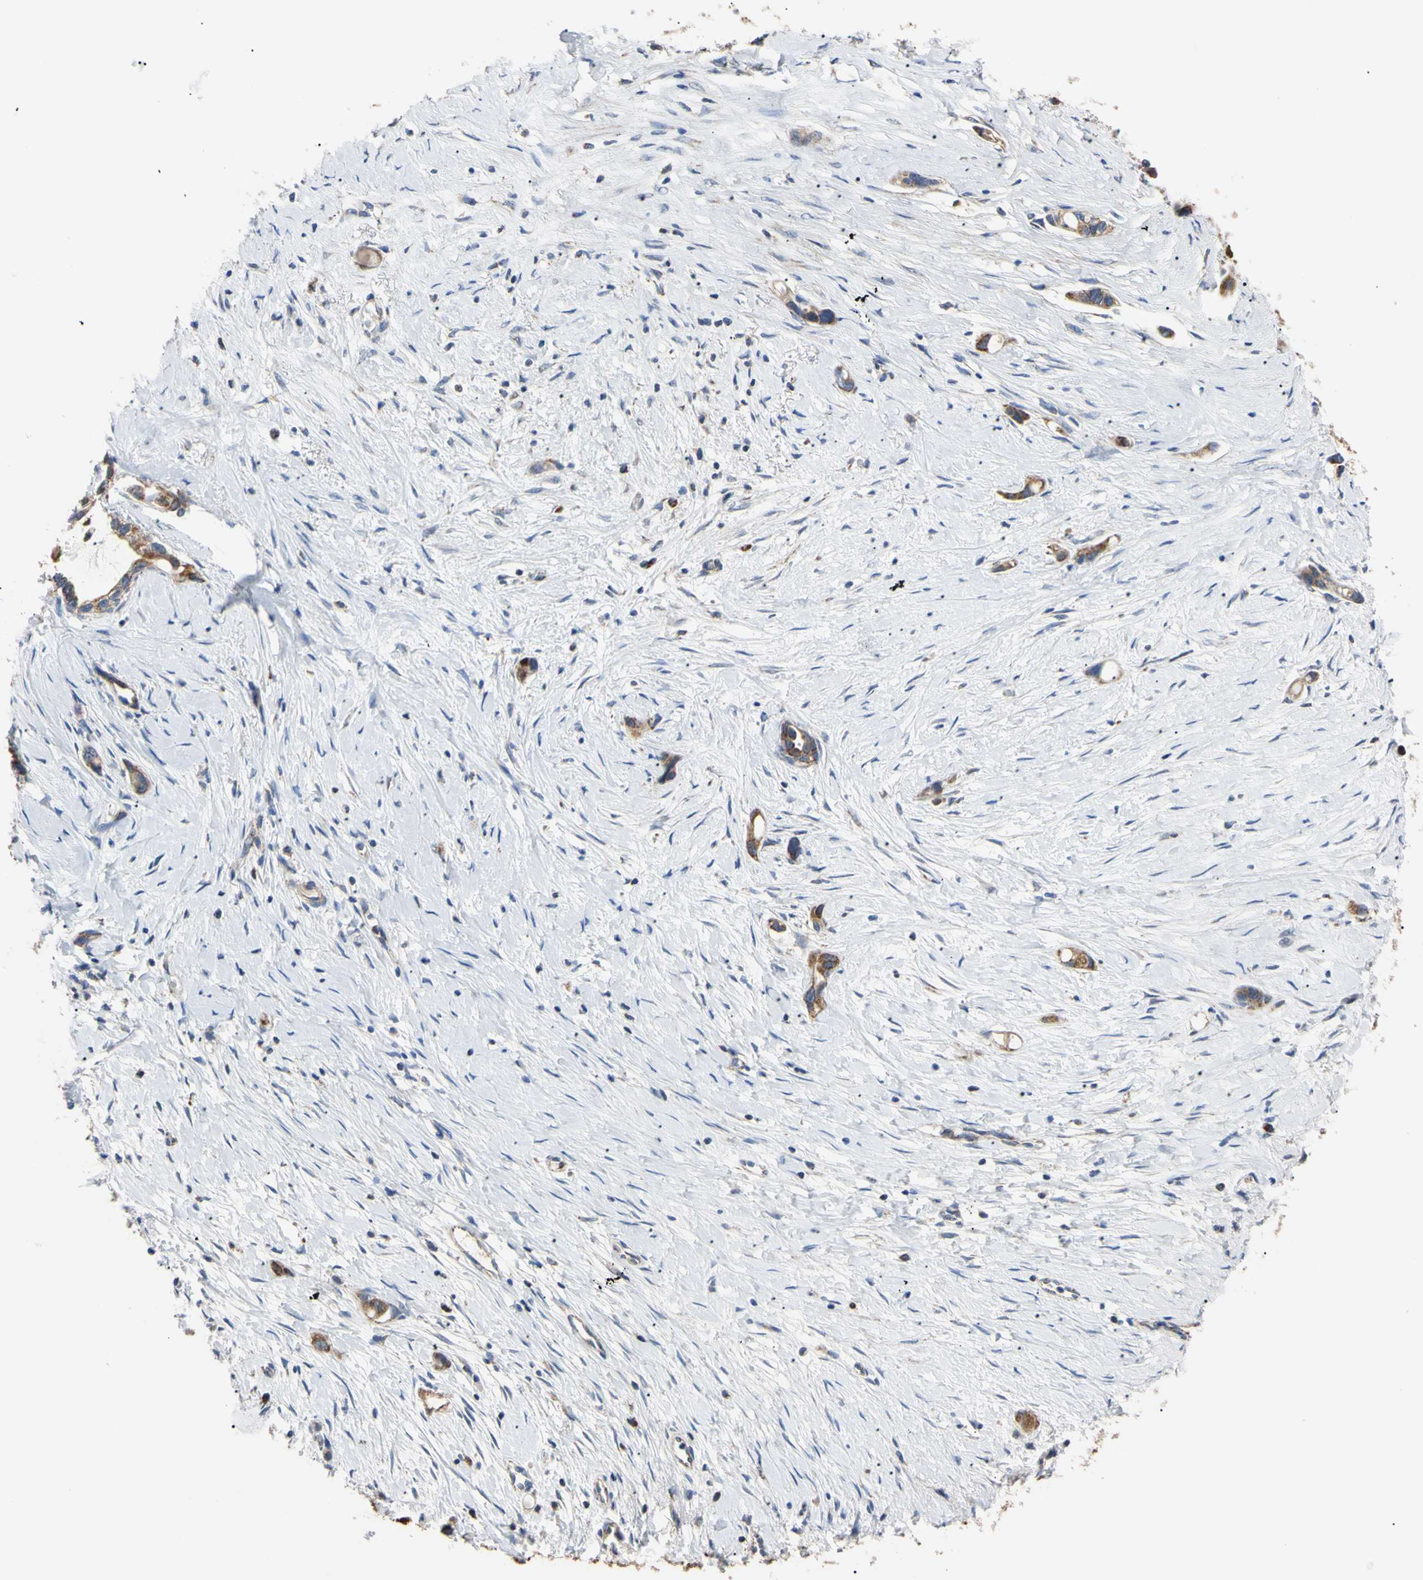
{"staining": {"intensity": "strong", "quantity": ">75%", "location": "cytoplasmic/membranous"}, "tissue": "liver cancer", "cell_type": "Tumor cells", "image_type": "cancer", "snomed": [{"axis": "morphology", "description": "Cholangiocarcinoma"}, {"axis": "topography", "description": "Liver"}], "caption": "Strong cytoplasmic/membranous protein staining is present in approximately >75% of tumor cells in liver cancer (cholangiocarcinoma). (DAB (3,3'-diaminobenzidine) = brown stain, brightfield microscopy at high magnification).", "gene": "CLPP", "patient": {"sex": "female", "age": 65}}